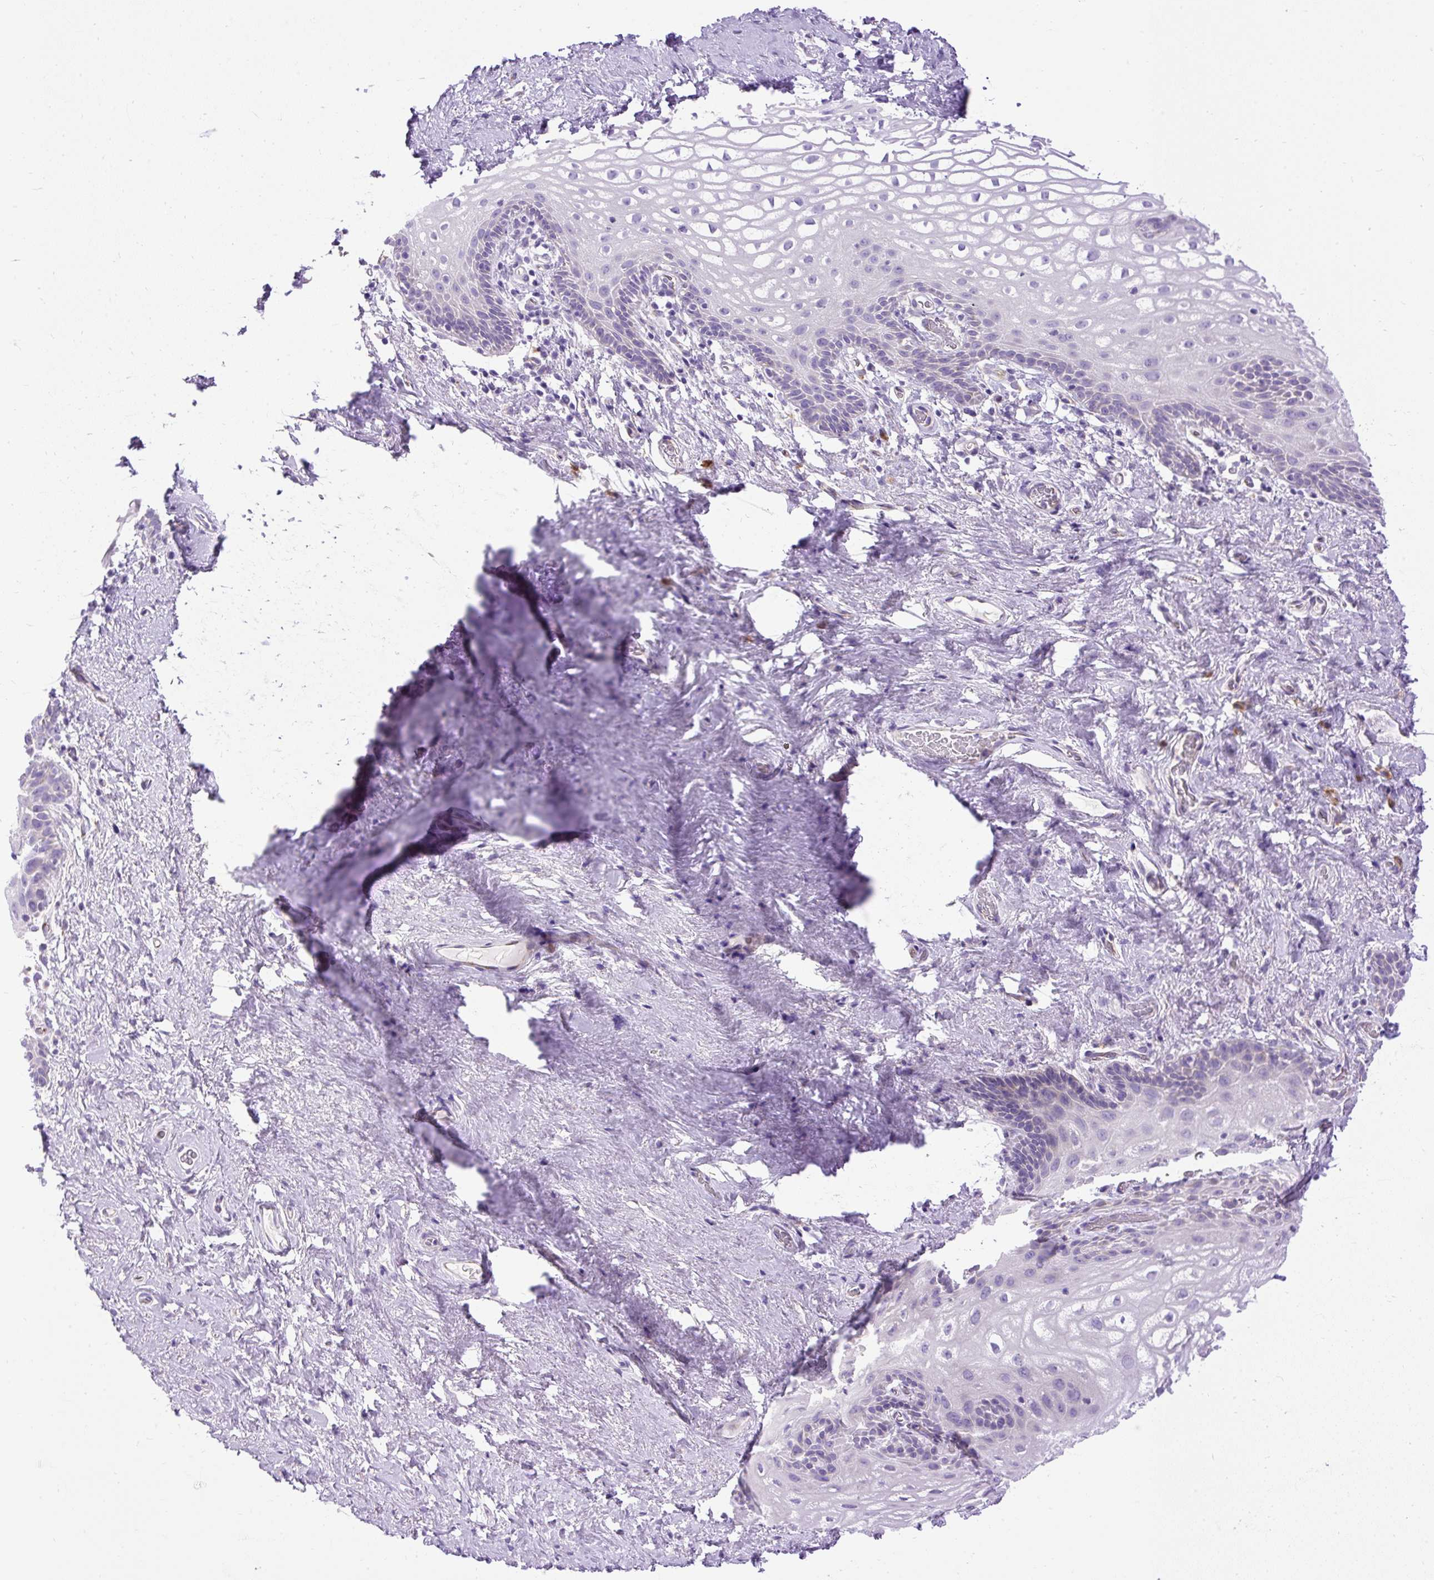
{"staining": {"intensity": "moderate", "quantity": "<25%", "location": "cytoplasmic/membranous"}, "tissue": "vagina", "cell_type": "Squamous epithelial cells", "image_type": "normal", "snomed": [{"axis": "morphology", "description": "Normal tissue, NOS"}, {"axis": "topography", "description": "Vagina"}, {"axis": "topography", "description": "Peripheral nerve tissue"}], "caption": "IHC staining of normal vagina, which demonstrates low levels of moderate cytoplasmic/membranous staining in about <25% of squamous epithelial cells indicating moderate cytoplasmic/membranous protein expression. The staining was performed using DAB (3,3'-diaminobenzidine) (brown) for protein detection and nuclei were counterstained in hematoxylin (blue).", "gene": "SYBU", "patient": {"sex": "female", "age": 71}}